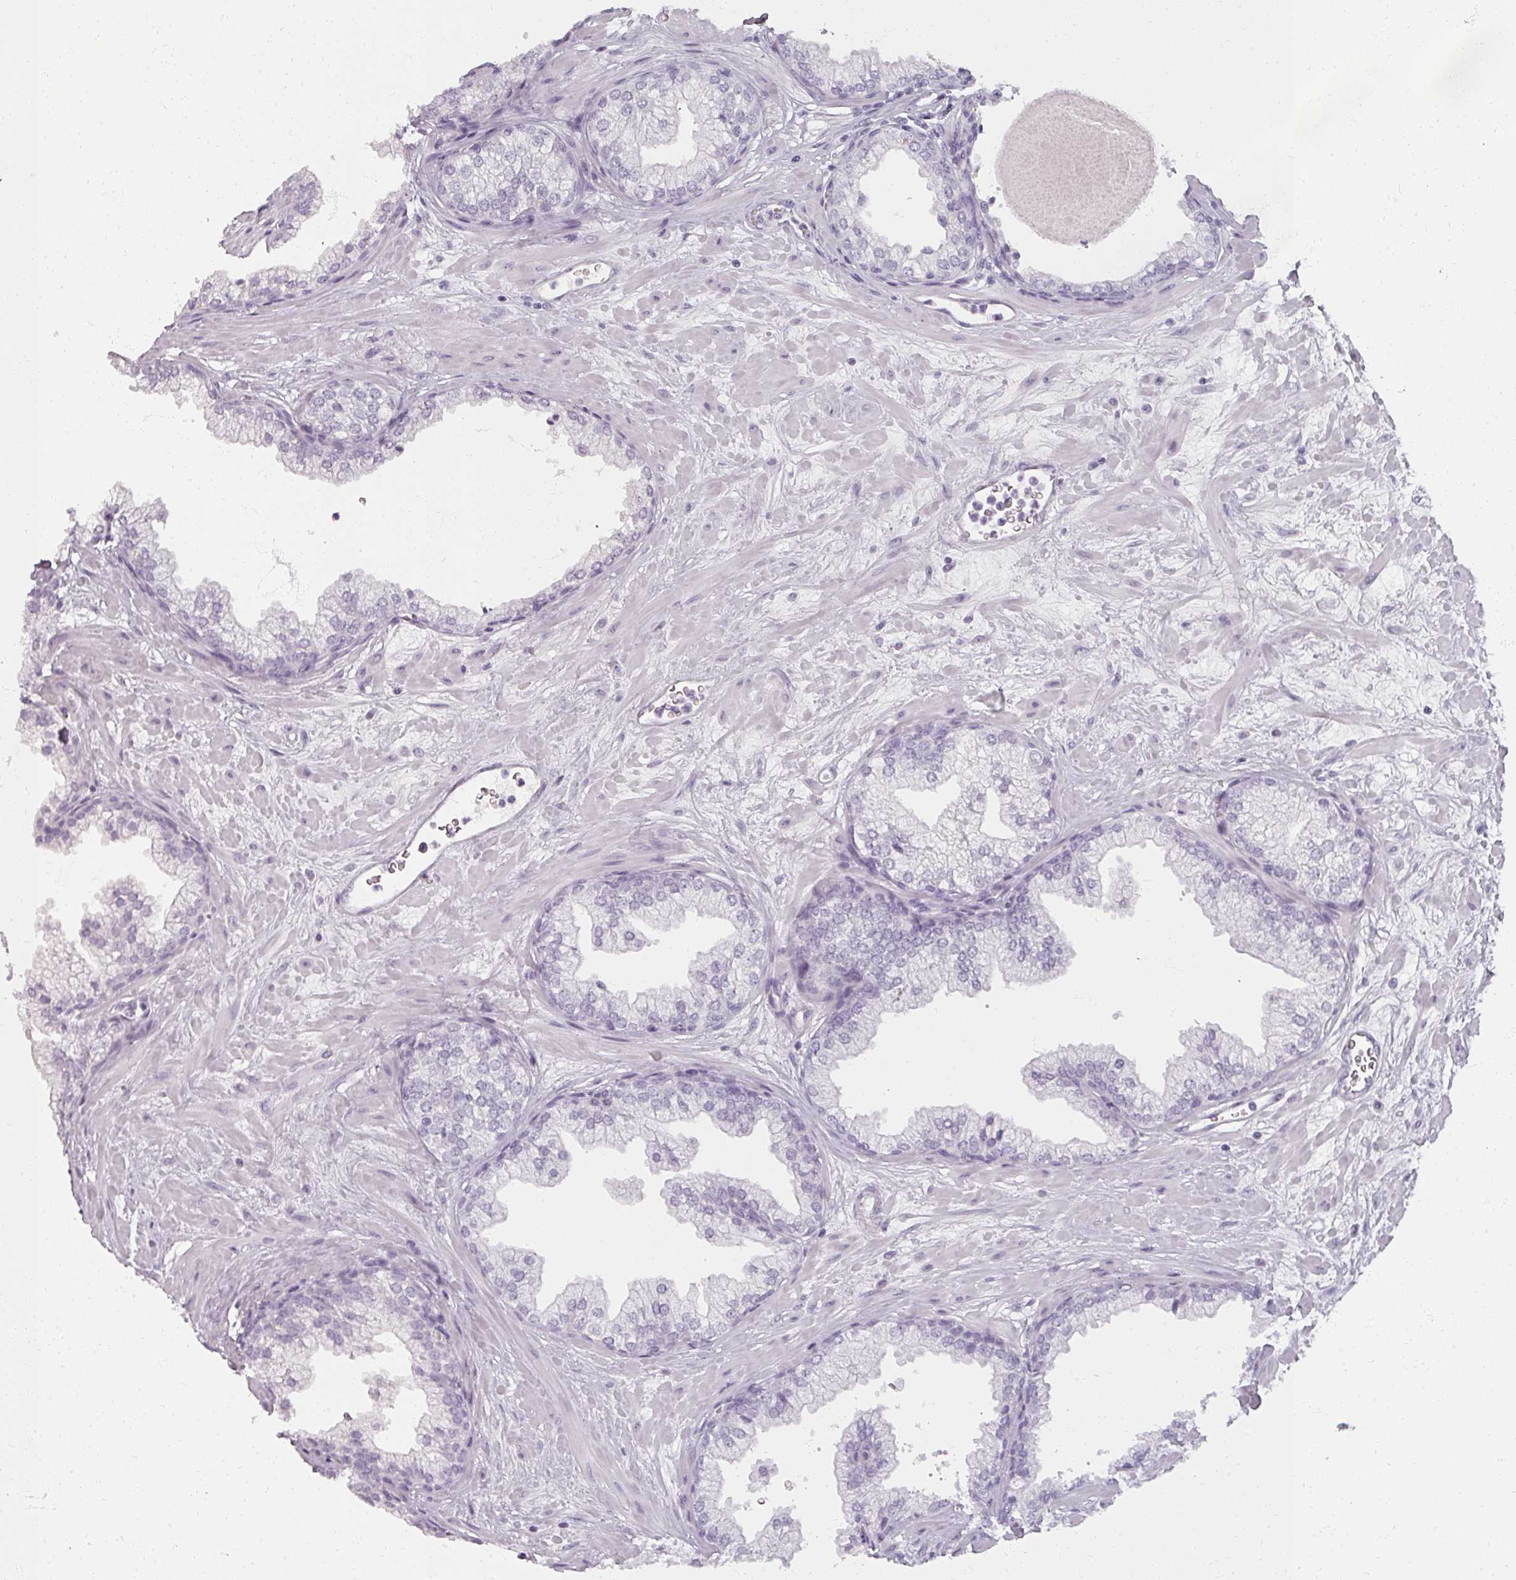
{"staining": {"intensity": "negative", "quantity": "none", "location": "none"}, "tissue": "prostate", "cell_type": "Glandular cells", "image_type": "normal", "snomed": [{"axis": "morphology", "description": "Normal tissue, NOS"}, {"axis": "topography", "description": "Prostate"}, {"axis": "topography", "description": "Peripheral nerve tissue"}], "caption": "This is a histopathology image of immunohistochemistry (IHC) staining of benign prostate, which shows no expression in glandular cells. Nuclei are stained in blue.", "gene": "REG3A", "patient": {"sex": "male", "age": 61}}